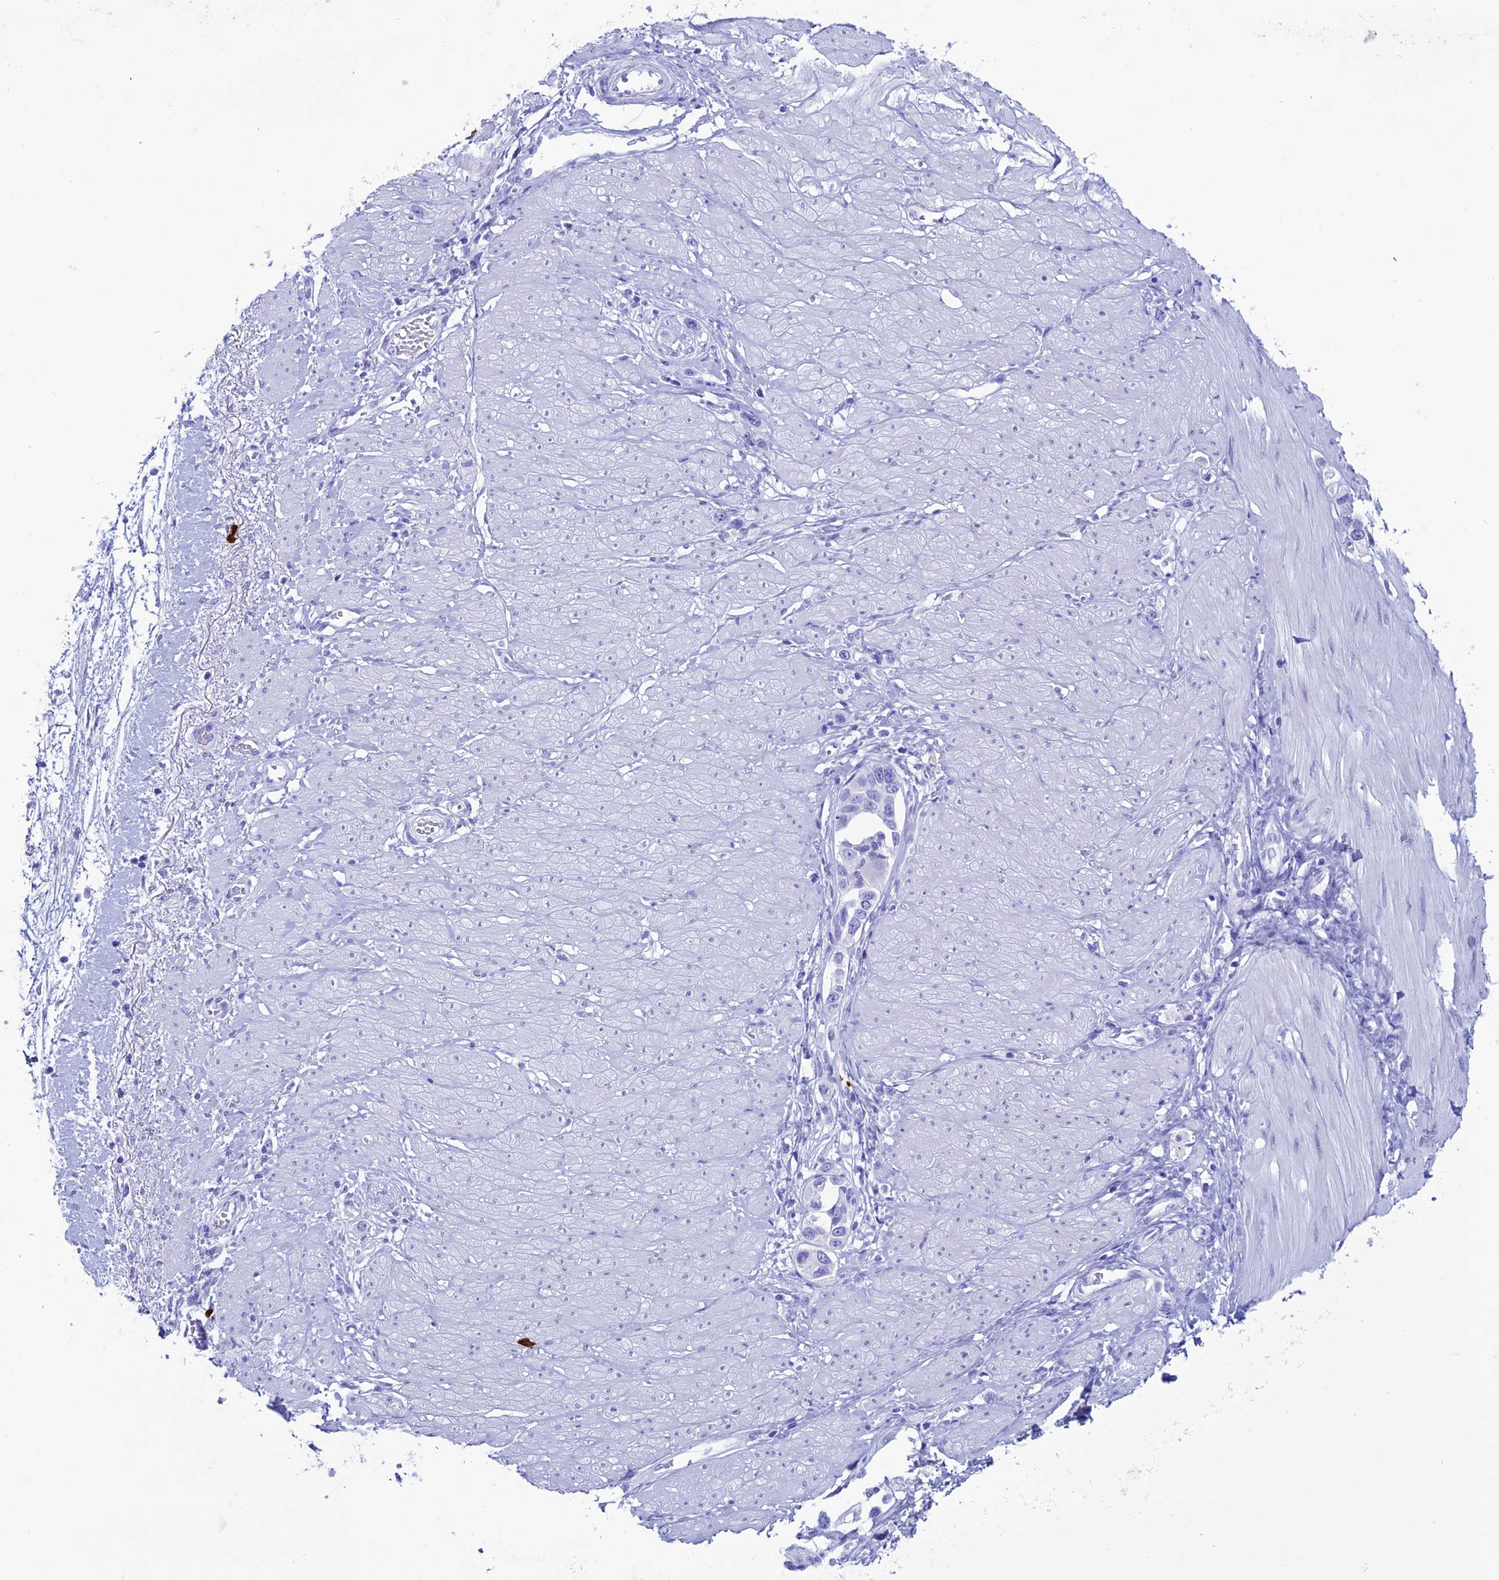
{"staining": {"intensity": "negative", "quantity": "none", "location": "none"}, "tissue": "stomach cancer", "cell_type": "Tumor cells", "image_type": "cancer", "snomed": [{"axis": "morphology", "description": "Adenocarcinoma, NOS"}, {"axis": "topography", "description": "Stomach"}], "caption": "Image shows no protein expression in tumor cells of stomach cancer tissue.", "gene": "MZB1", "patient": {"sex": "female", "age": 65}}